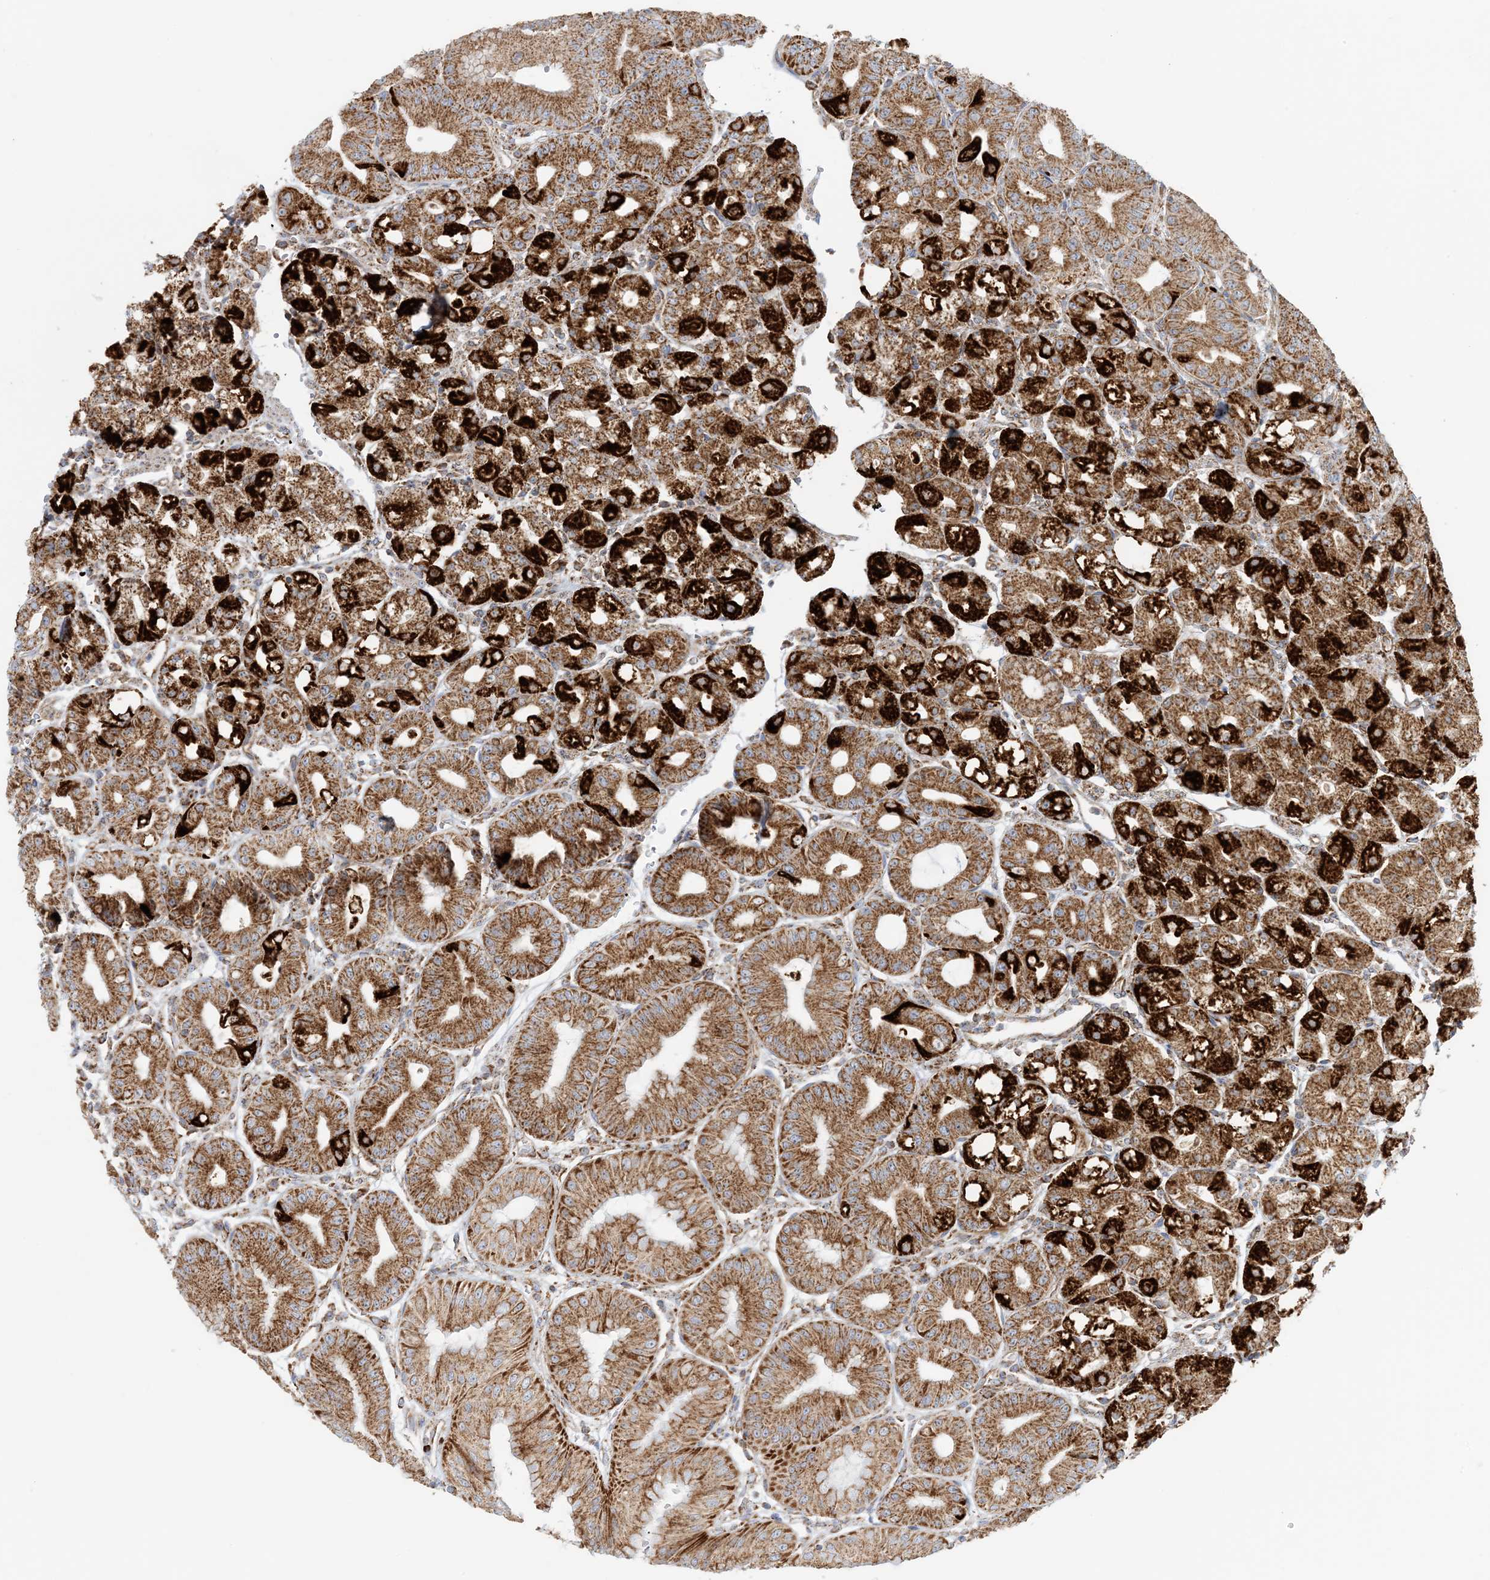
{"staining": {"intensity": "strong", "quantity": ">75%", "location": "cytoplasmic/membranous"}, "tissue": "stomach", "cell_type": "Glandular cells", "image_type": "normal", "snomed": [{"axis": "morphology", "description": "Normal tissue, NOS"}, {"axis": "topography", "description": "Stomach, lower"}], "caption": "There is high levels of strong cytoplasmic/membranous expression in glandular cells of unremarkable stomach, as demonstrated by immunohistochemical staining (brown color).", "gene": "COA3", "patient": {"sex": "male", "age": 71}}